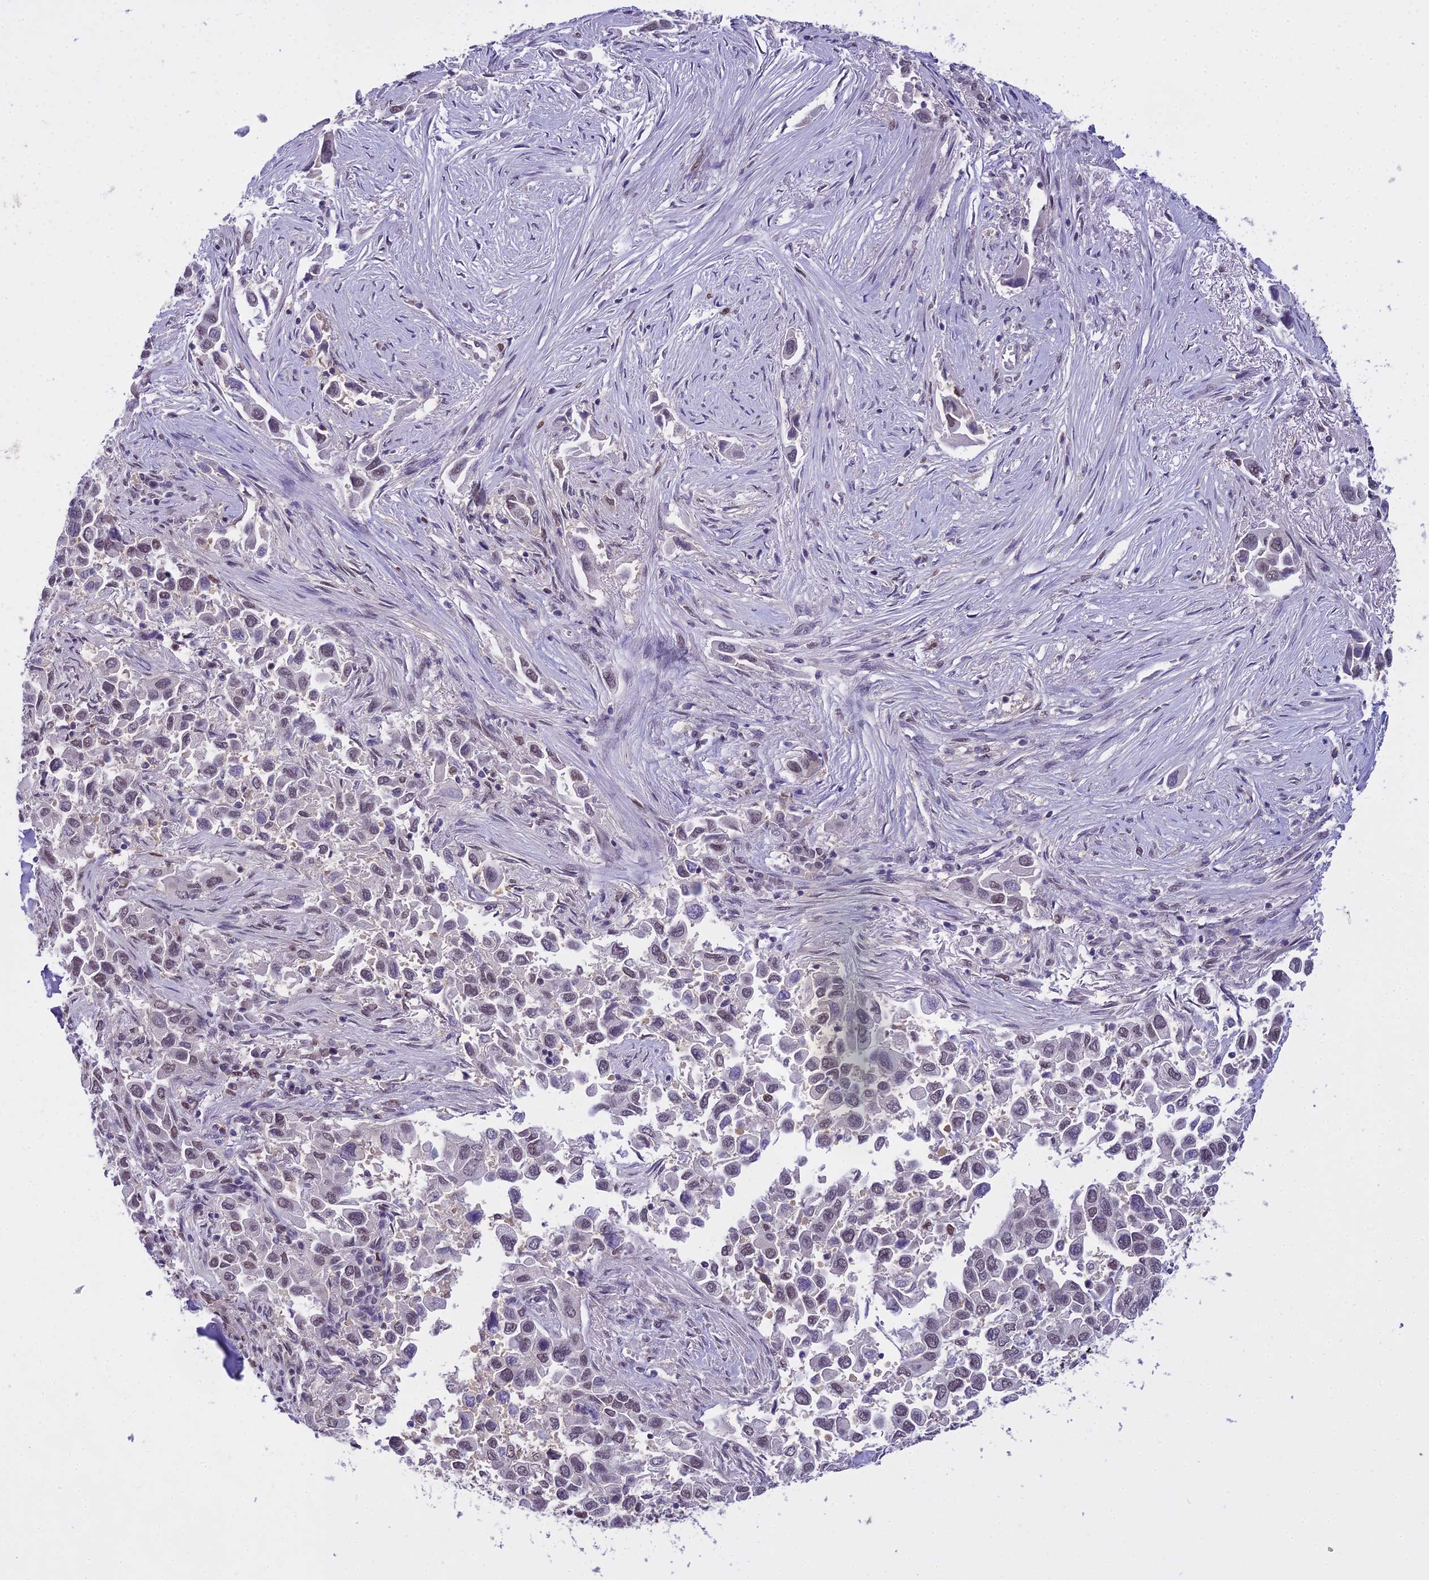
{"staining": {"intensity": "weak", "quantity": "25%-75%", "location": "nuclear"}, "tissue": "lung cancer", "cell_type": "Tumor cells", "image_type": "cancer", "snomed": [{"axis": "morphology", "description": "Adenocarcinoma, NOS"}, {"axis": "topography", "description": "Lung"}], "caption": "A low amount of weak nuclear positivity is identified in about 25%-75% of tumor cells in lung cancer (adenocarcinoma) tissue.", "gene": "MAT2A", "patient": {"sex": "female", "age": 76}}